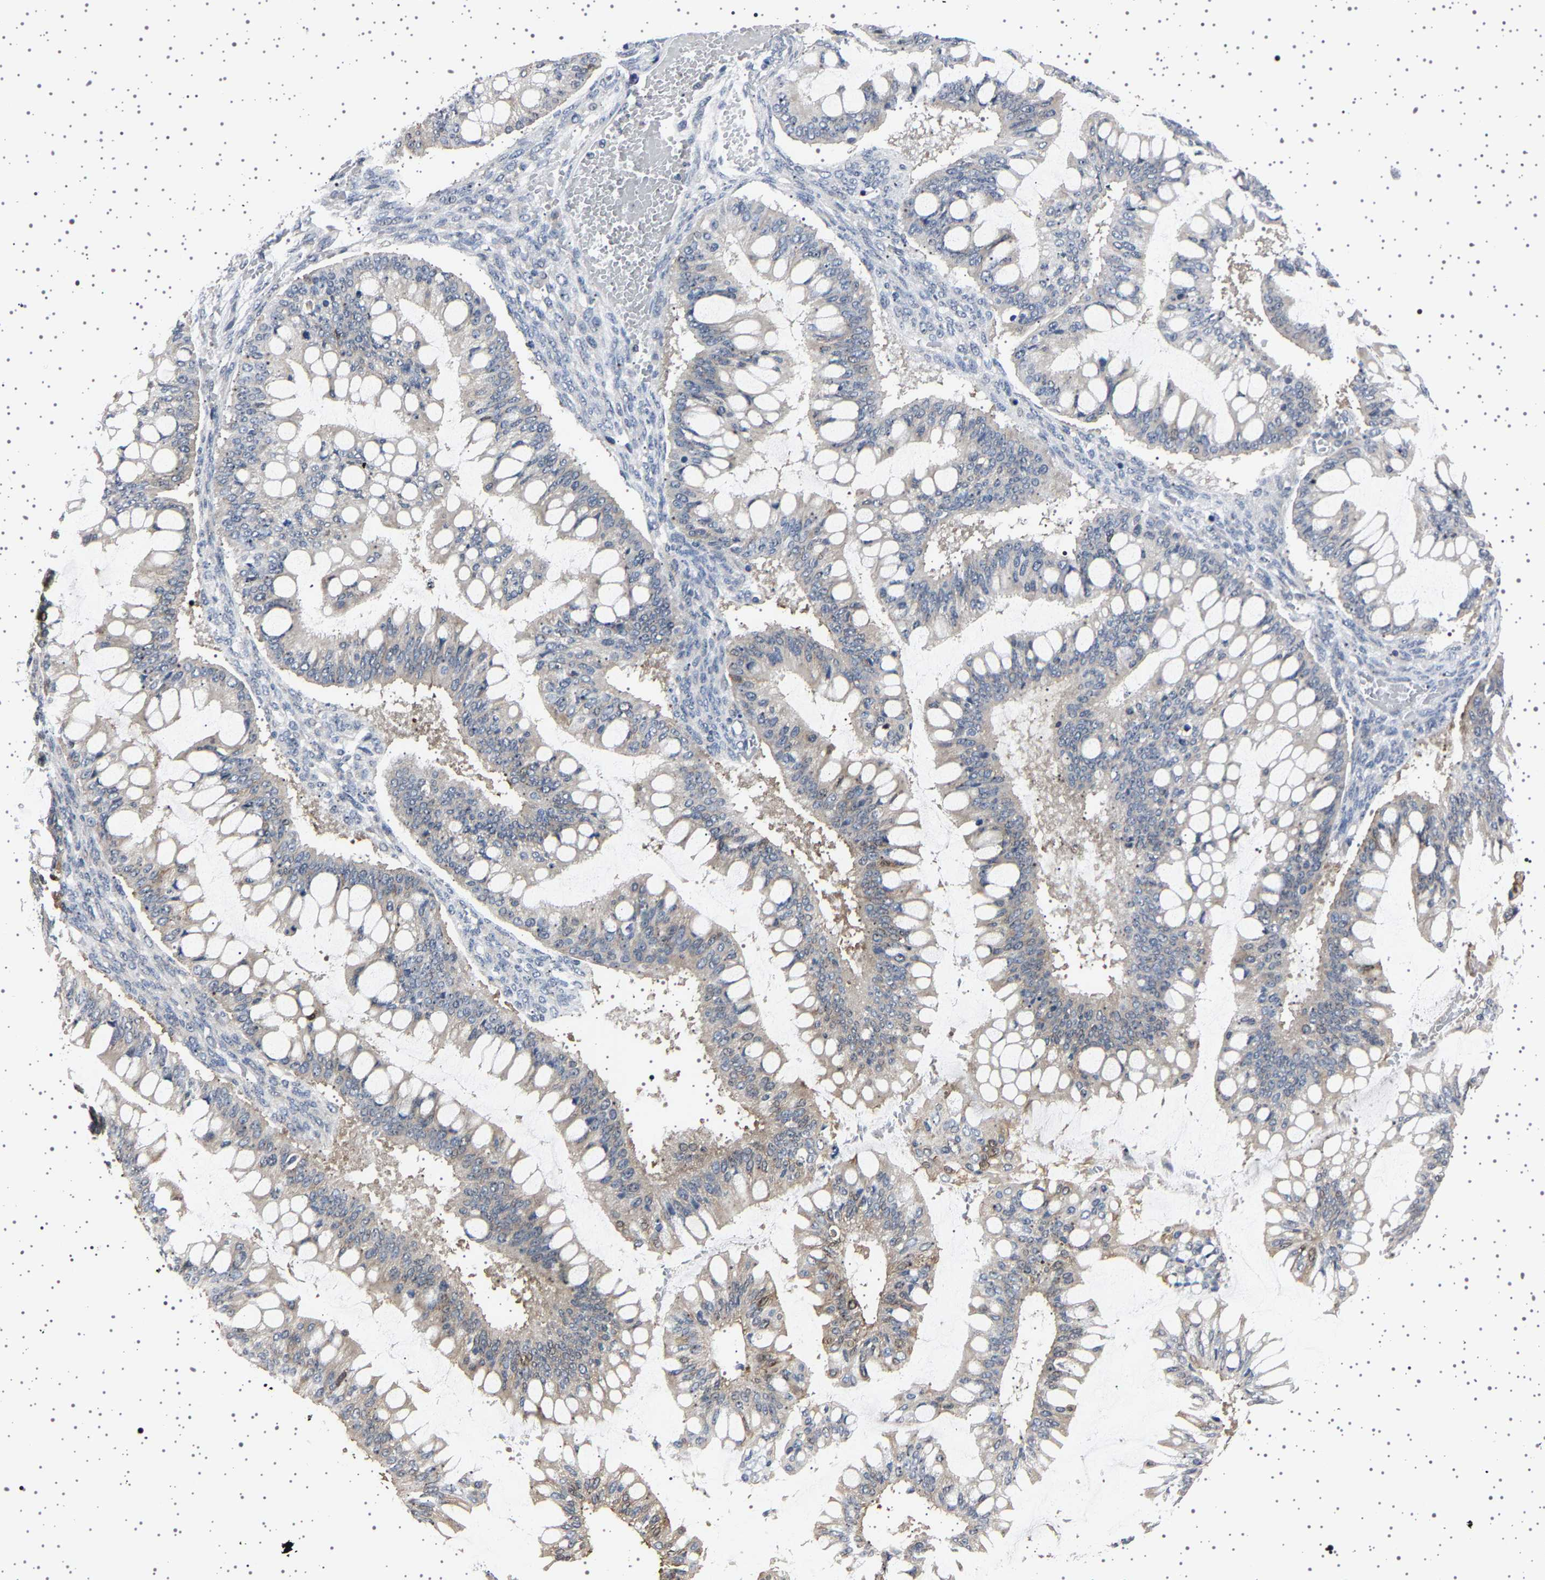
{"staining": {"intensity": "negative", "quantity": "none", "location": "none"}, "tissue": "ovarian cancer", "cell_type": "Tumor cells", "image_type": "cancer", "snomed": [{"axis": "morphology", "description": "Cystadenocarcinoma, mucinous, NOS"}, {"axis": "topography", "description": "Ovary"}], "caption": "The photomicrograph shows no staining of tumor cells in ovarian cancer (mucinous cystadenocarcinoma).", "gene": "IL10RB", "patient": {"sex": "female", "age": 73}}